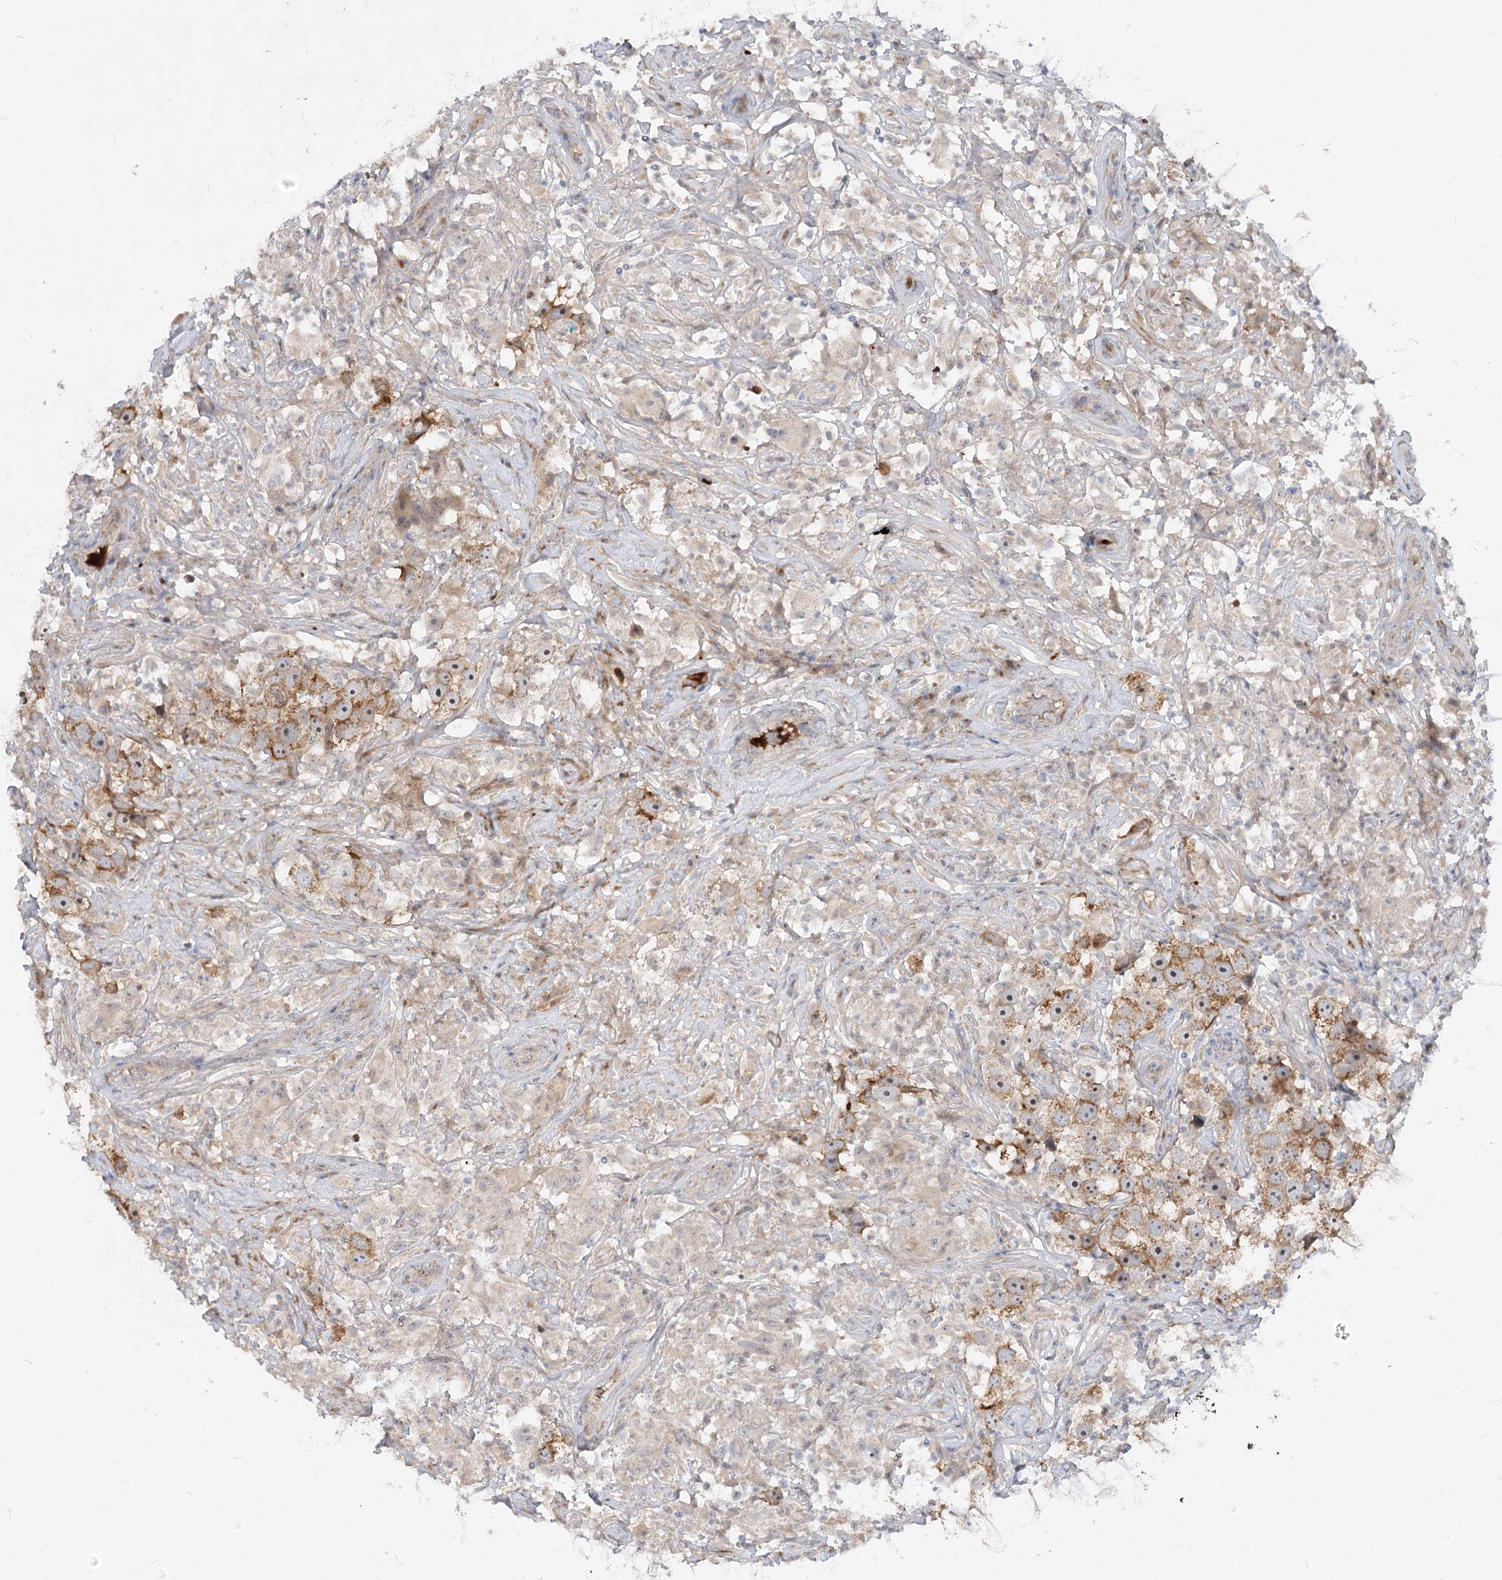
{"staining": {"intensity": "moderate", "quantity": ">75%", "location": "cytoplasmic/membranous"}, "tissue": "testis cancer", "cell_type": "Tumor cells", "image_type": "cancer", "snomed": [{"axis": "morphology", "description": "Seminoma, NOS"}, {"axis": "topography", "description": "Testis"}], "caption": "Testis cancer stained with a protein marker exhibits moderate staining in tumor cells.", "gene": "FGF19", "patient": {"sex": "male", "age": 49}}